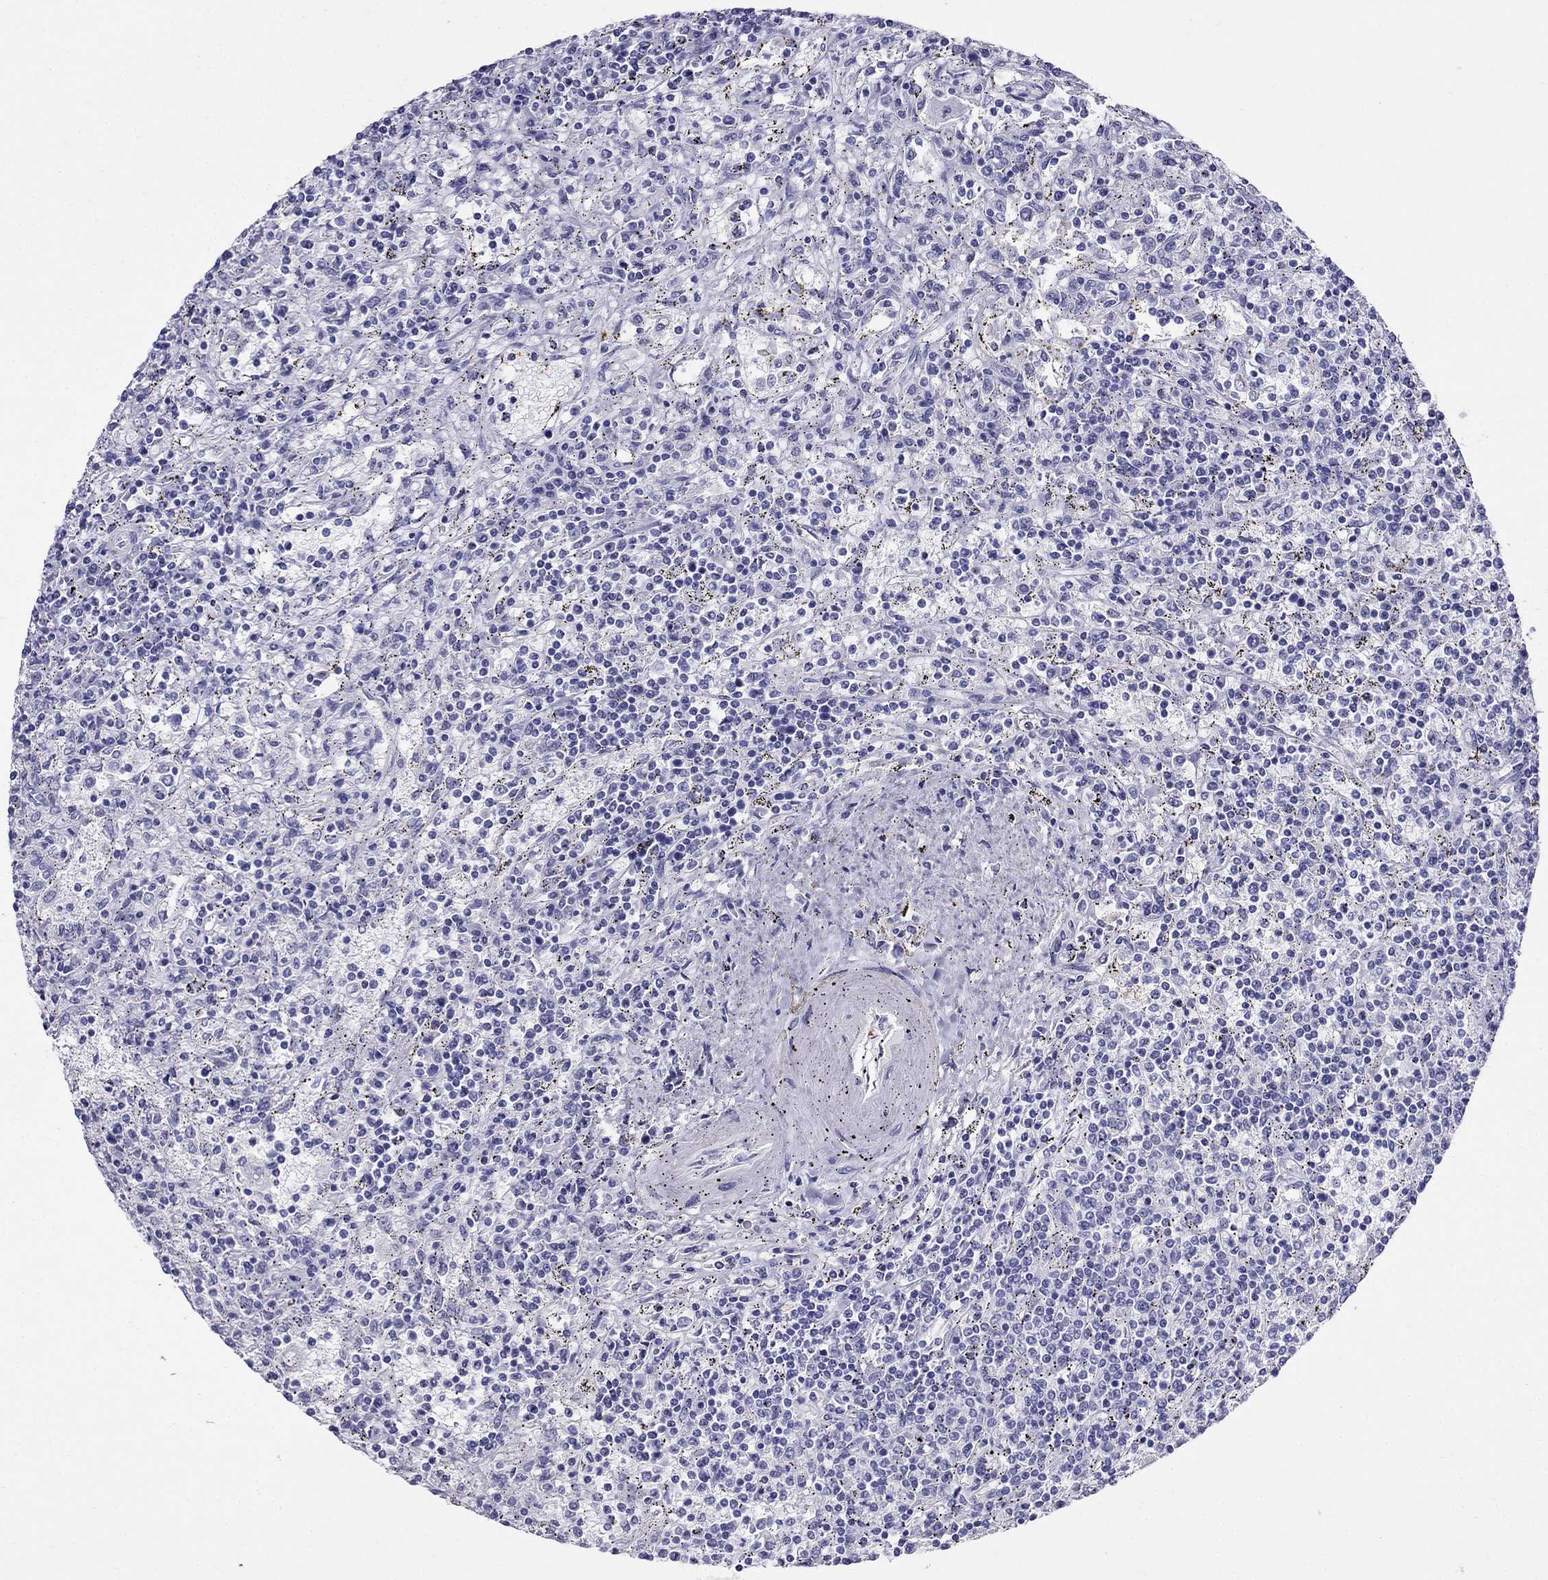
{"staining": {"intensity": "negative", "quantity": "none", "location": "none"}, "tissue": "lymphoma", "cell_type": "Tumor cells", "image_type": "cancer", "snomed": [{"axis": "morphology", "description": "Malignant lymphoma, non-Hodgkin's type, Low grade"}, {"axis": "topography", "description": "Spleen"}], "caption": "High power microscopy image of an immunohistochemistry (IHC) photomicrograph of lymphoma, revealing no significant expression in tumor cells. (DAB (3,3'-diaminobenzidine) immunohistochemistry visualized using brightfield microscopy, high magnification).", "gene": "PPP1R36", "patient": {"sex": "male", "age": 62}}